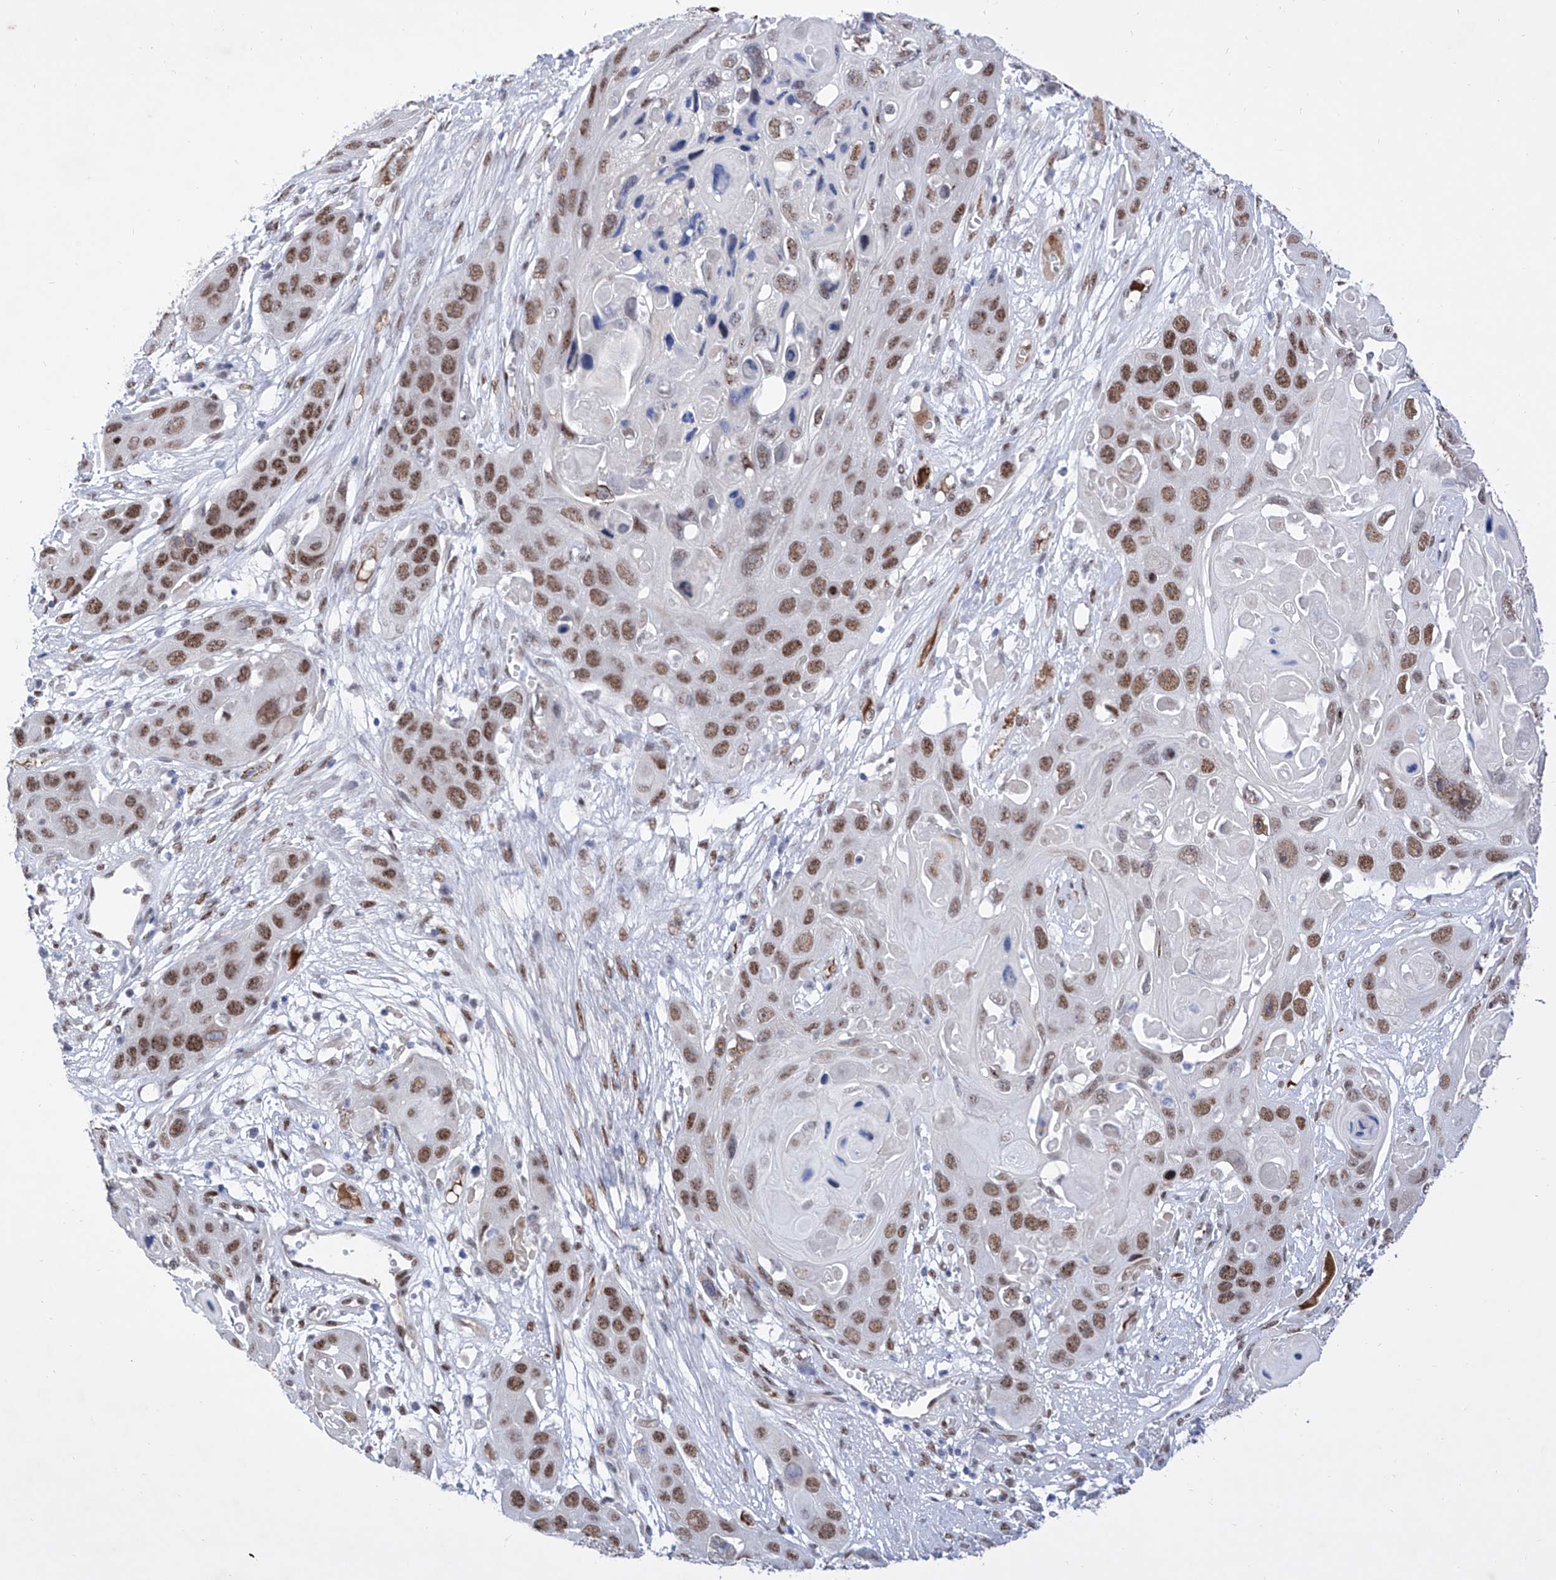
{"staining": {"intensity": "moderate", "quantity": ">75%", "location": "nuclear"}, "tissue": "skin cancer", "cell_type": "Tumor cells", "image_type": "cancer", "snomed": [{"axis": "morphology", "description": "Squamous cell carcinoma, NOS"}, {"axis": "topography", "description": "Skin"}], "caption": "Brown immunohistochemical staining in skin squamous cell carcinoma exhibits moderate nuclear expression in about >75% of tumor cells.", "gene": "ATN1", "patient": {"sex": "male", "age": 55}}